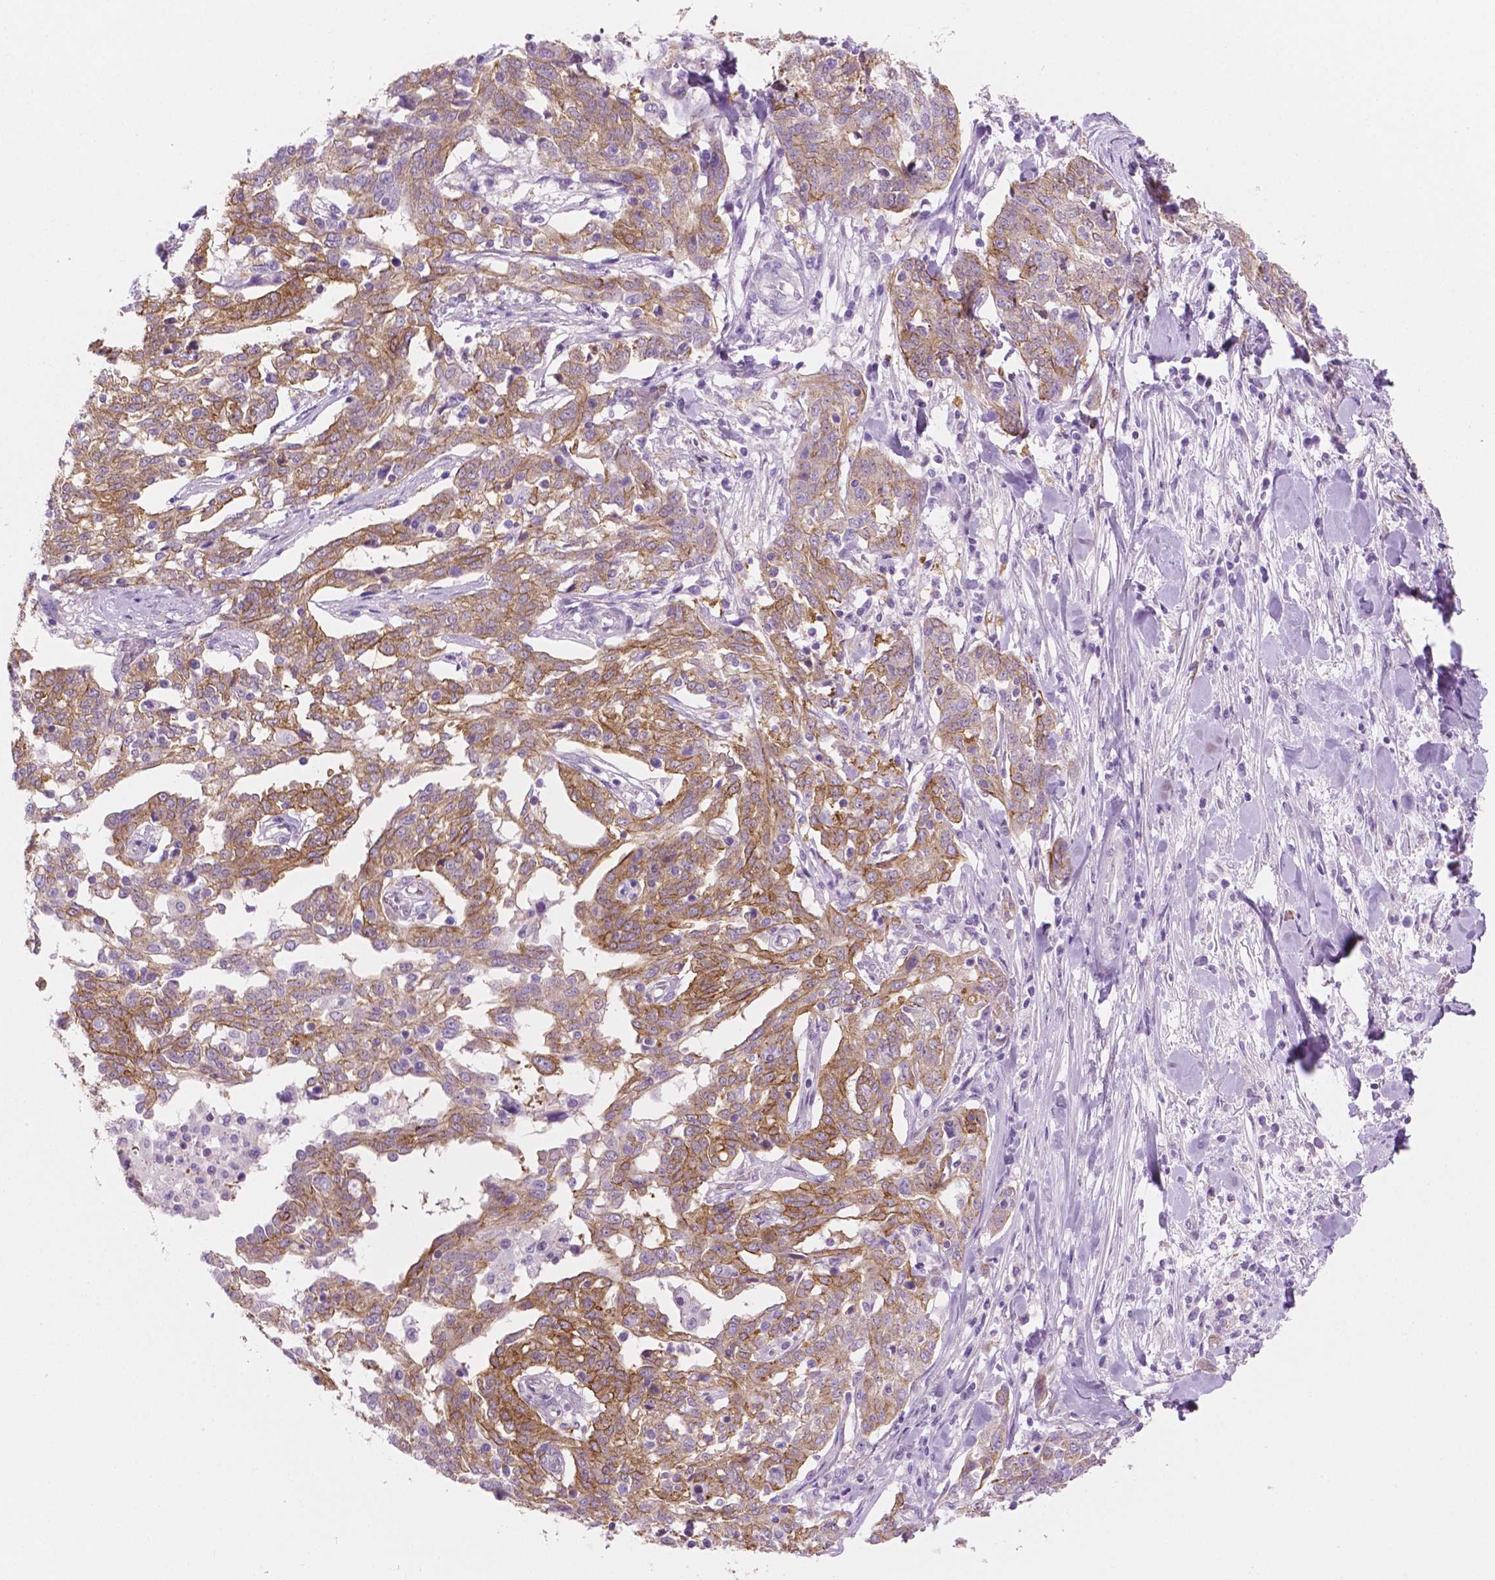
{"staining": {"intensity": "moderate", "quantity": ">75%", "location": "cytoplasmic/membranous"}, "tissue": "ovarian cancer", "cell_type": "Tumor cells", "image_type": "cancer", "snomed": [{"axis": "morphology", "description": "Cystadenocarcinoma, serous, NOS"}, {"axis": "topography", "description": "Ovary"}], "caption": "This histopathology image shows ovarian serous cystadenocarcinoma stained with immunohistochemistry (IHC) to label a protein in brown. The cytoplasmic/membranous of tumor cells show moderate positivity for the protein. Nuclei are counter-stained blue.", "gene": "EPPK1", "patient": {"sex": "female", "age": 67}}